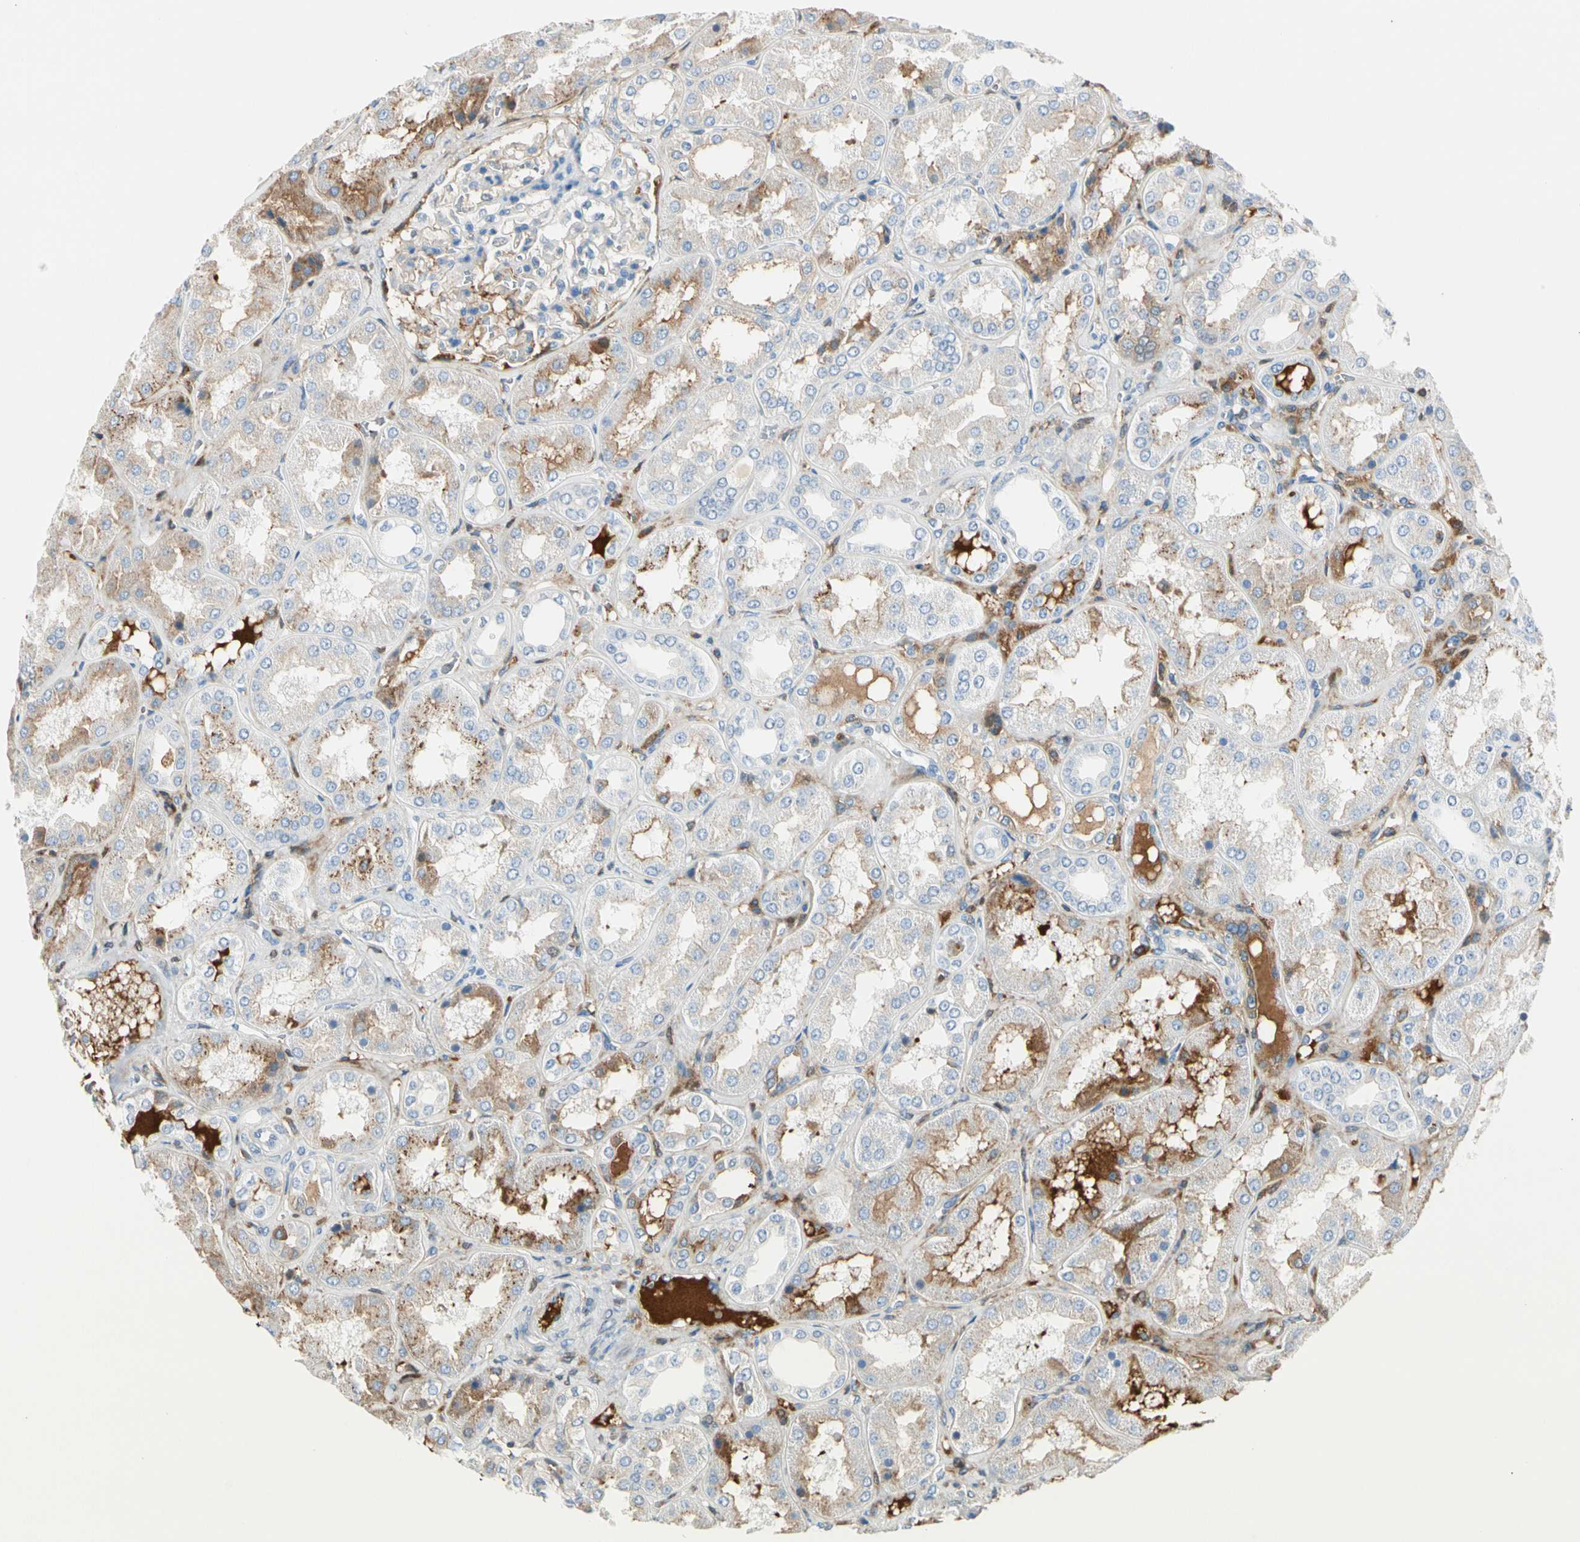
{"staining": {"intensity": "negative", "quantity": "none", "location": "none"}, "tissue": "kidney", "cell_type": "Cells in glomeruli", "image_type": "normal", "snomed": [{"axis": "morphology", "description": "Normal tissue, NOS"}, {"axis": "topography", "description": "Kidney"}], "caption": "DAB (3,3'-diaminobenzidine) immunohistochemical staining of normal kidney shows no significant positivity in cells in glomeruli. (DAB immunohistochemistry (IHC) with hematoxylin counter stain).", "gene": "SERPIND1", "patient": {"sex": "female", "age": 56}}